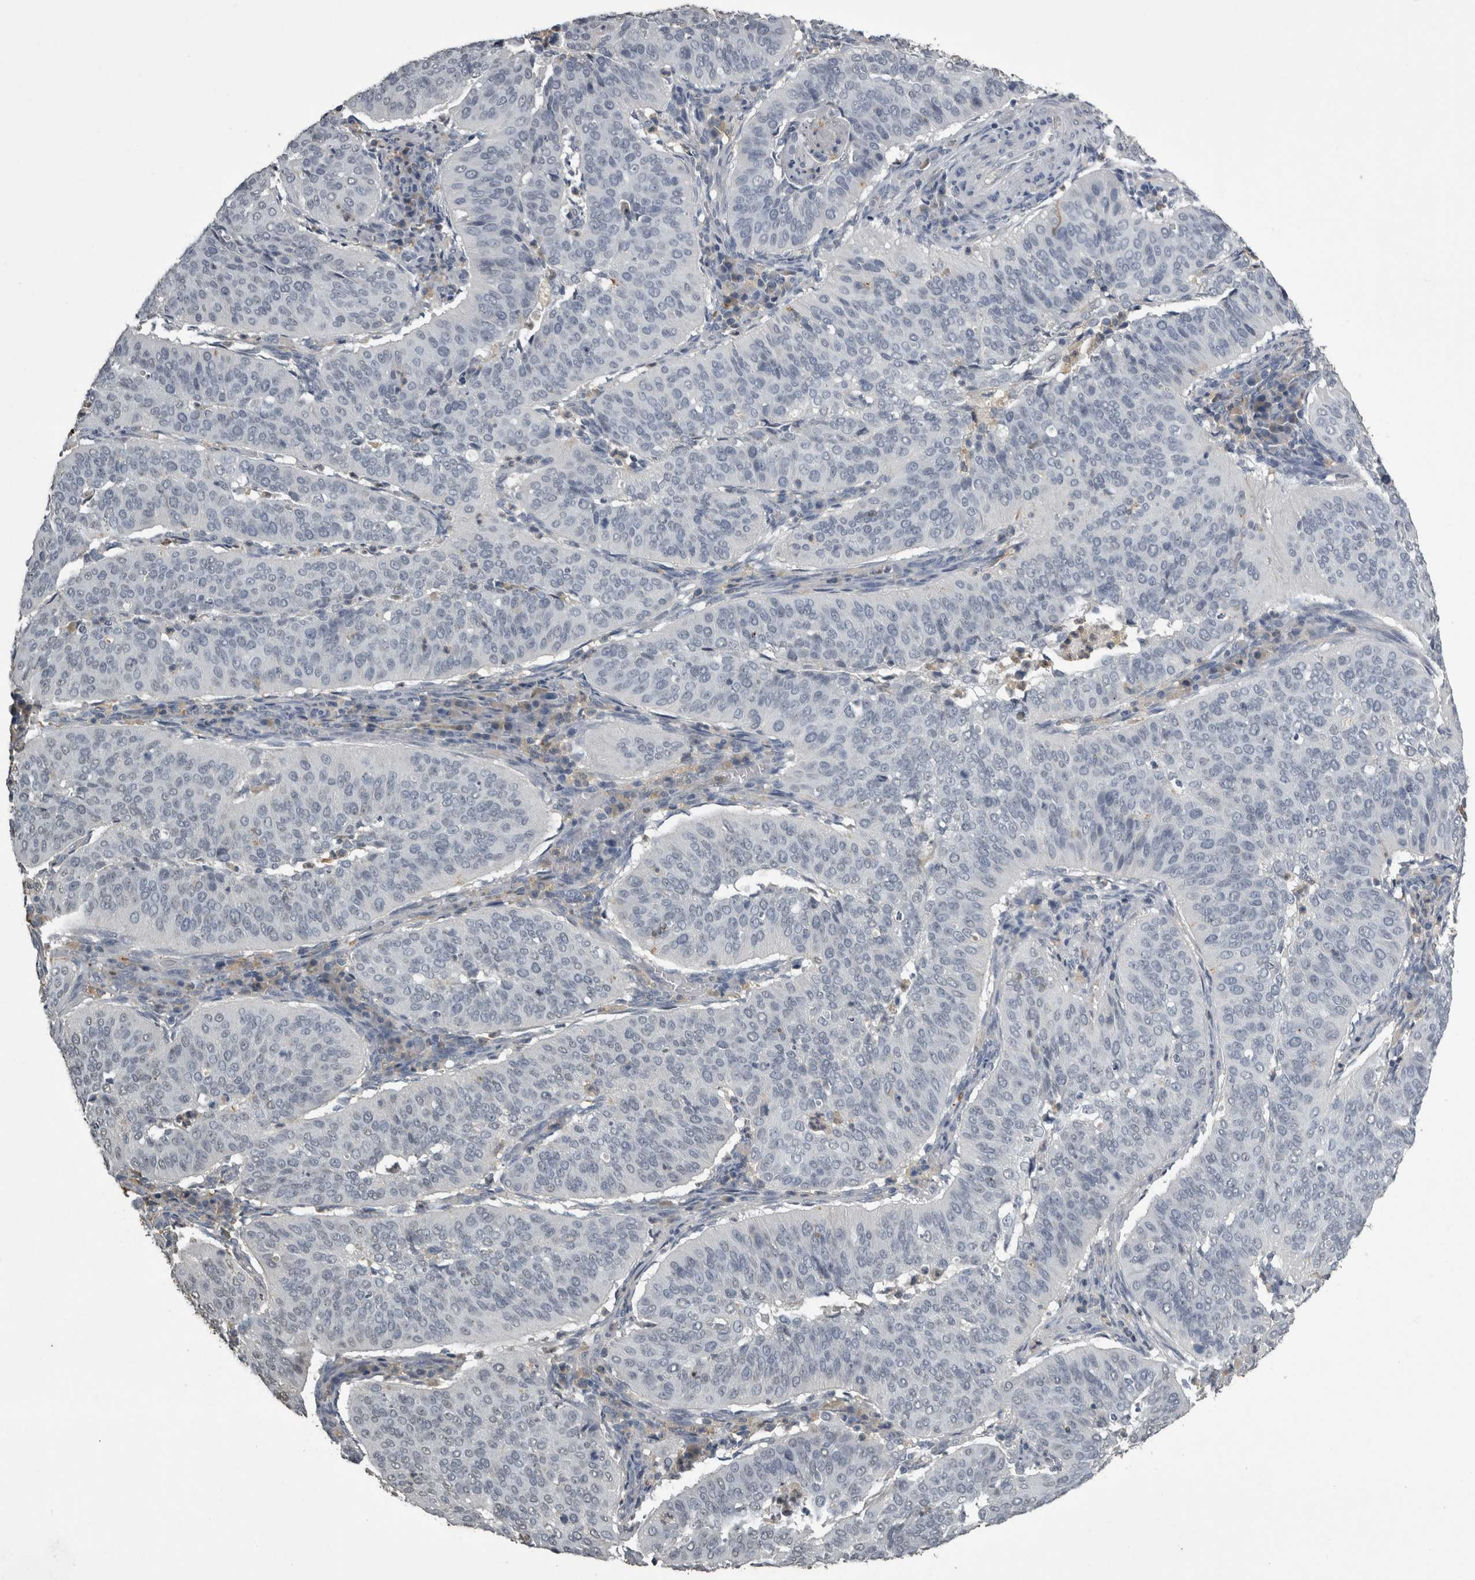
{"staining": {"intensity": "negative", "quantity": "none", "location": "none"}, "tissue": "cervical cancer", "cell_type": "Tumor cells", "image_type": "cancer", "snomed": [{"axis": "morphology", "description": "Normal tissue, NOS"}, {"axis": "morphology", "description": "Squamous cell carcinoma, NOS"}, {"axis": "topography", "description": "Cervix"}], "caption": "Tumor cells show no significant staining in cervical squamous cell carcinoma.", "gene": "PIK3AP1", "patient": {"sex": "female", "age": 39}}